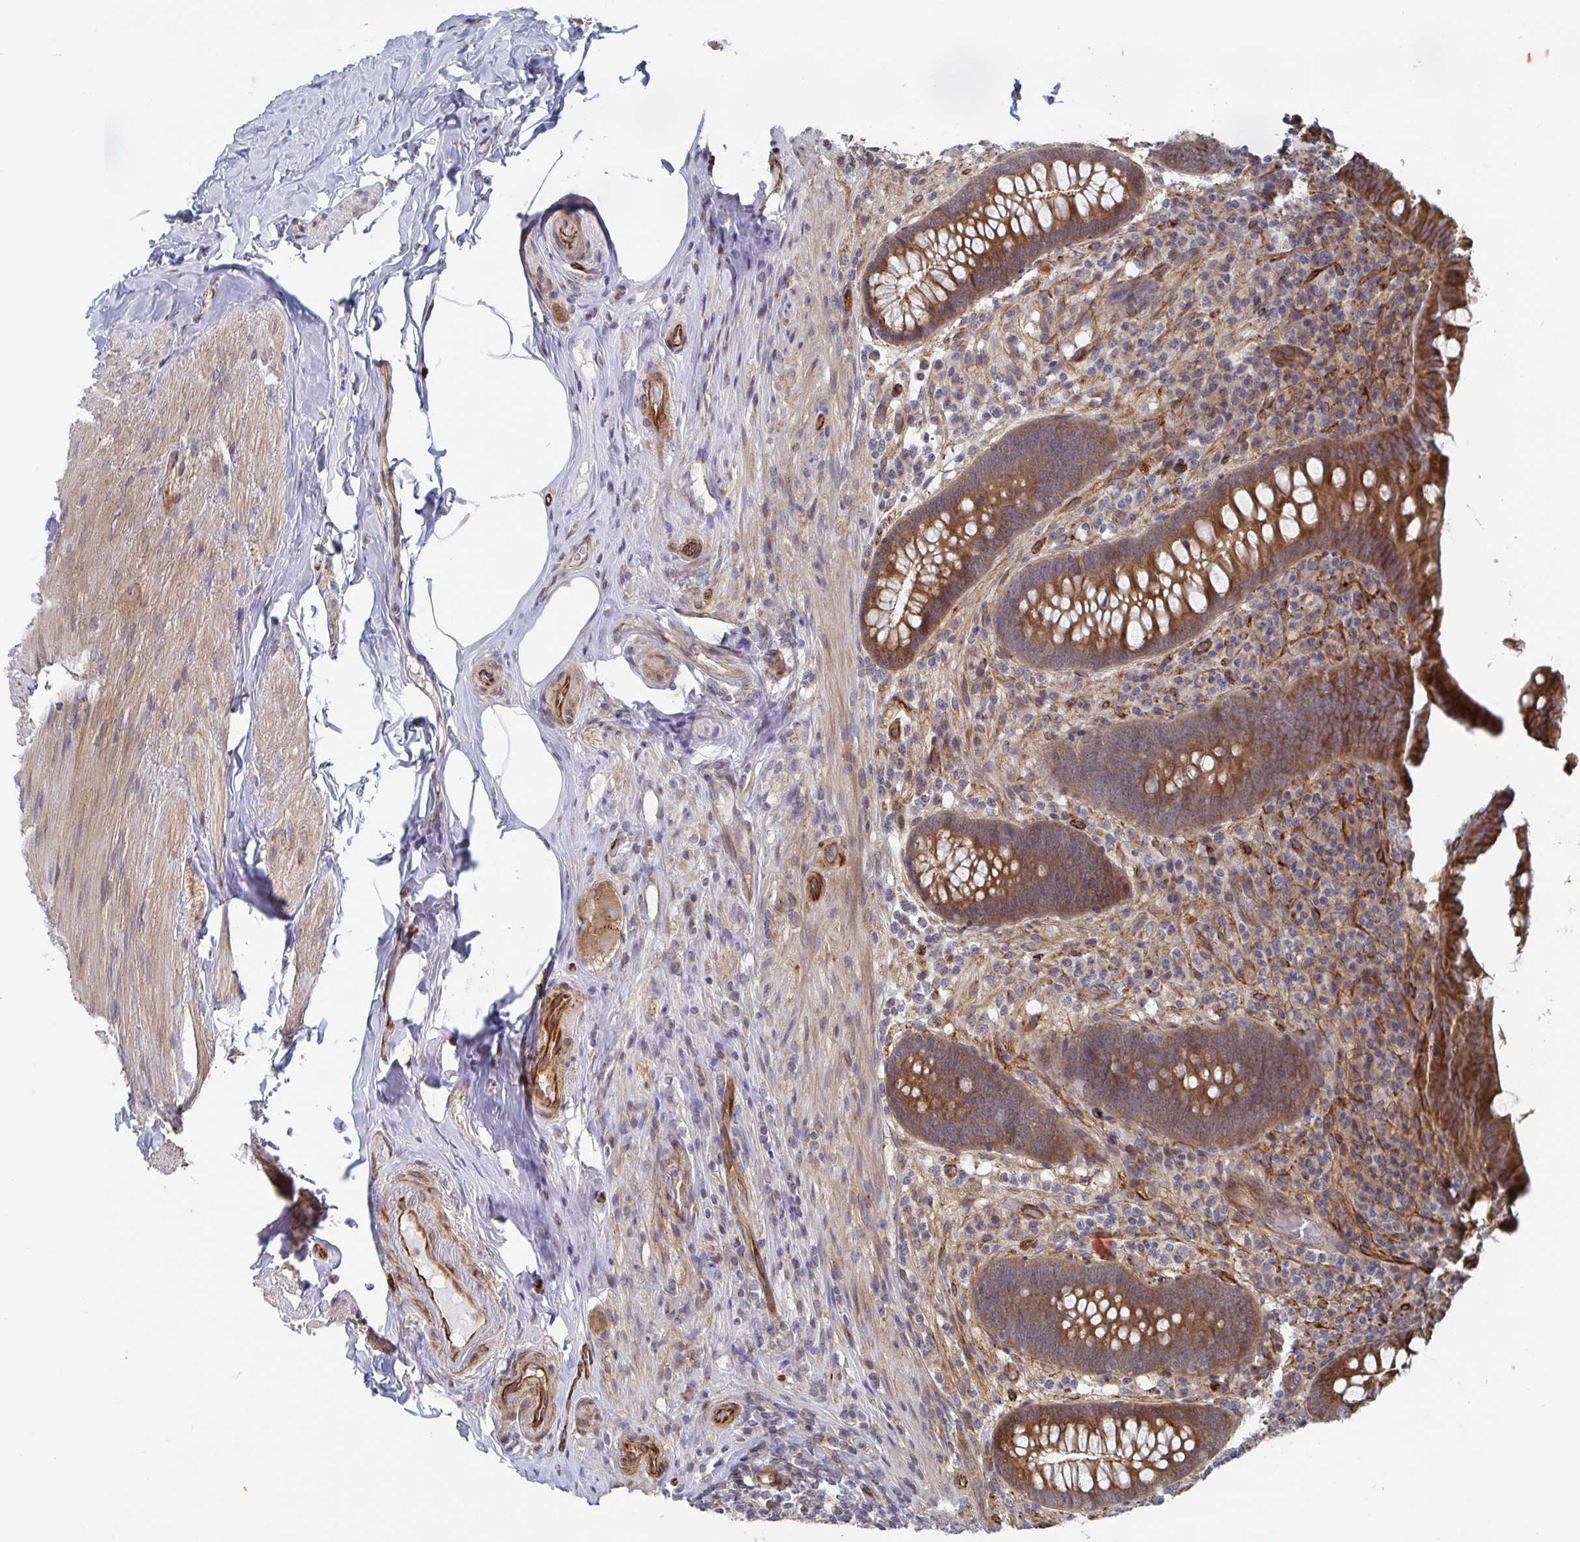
{"staining": {"intensity": "moderate", "quantity": ">75%", "location": "cytoplasmic/membranous"}, "tissue": "appendix", "cell_type": "Glandular cells", "image_type": "normal", "snomed": [{"axis": "morphology", "description": "Normal tissue, NOS"}, {"axis": "topography", "description": "Appendix"}], "caption": "Brown immunohistochemical staining in benign human appendix shows moderate cytoplasmic/membranous staining in about >75% of glandular cells.", "gene": "DVL3", "patient": {"sex": "male", "age": 71}}